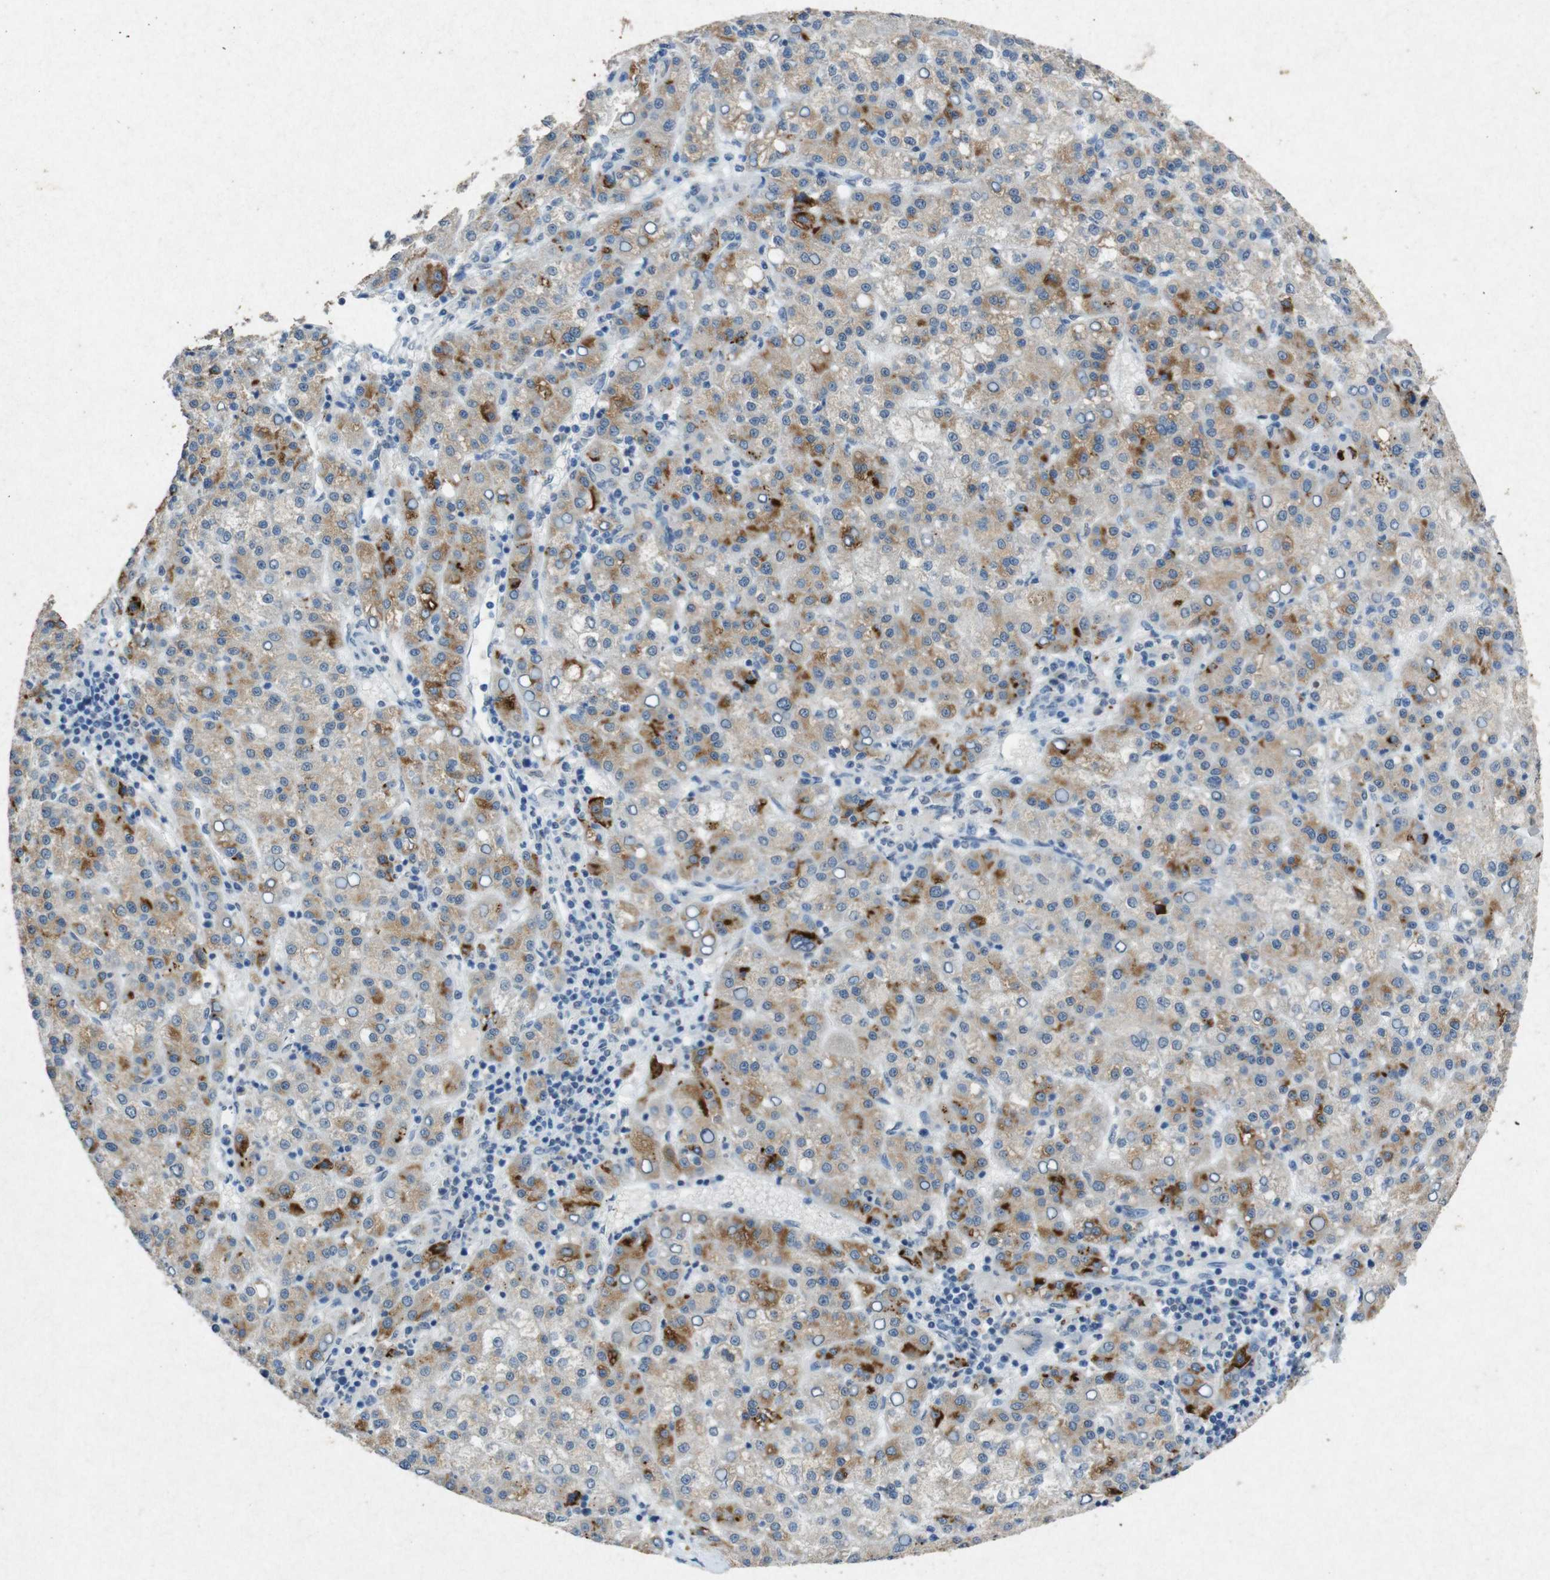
{"staining": {"intensity": "strong", "quantity": "25%-75%", "location": "cytoplasmic/membranous"}, "tissue": "liver cancer", "cell_type": "Tumor cells", "image_type": "cancer", "snomed": [{"axis": "morphology", "description": "Carcinoma, Hepatocellular, NOS"}, {"axis": "topography", "description": "Liver"}], "caption": "This micrograph shows IHC staining of human liver hepatocellular carcinoma, with high strong cytoplasmic/membranous expression in approximately 25%-75% of tumor cells.", "gene": "STBD1", "patient": {"sex": "female", "age": 58}}